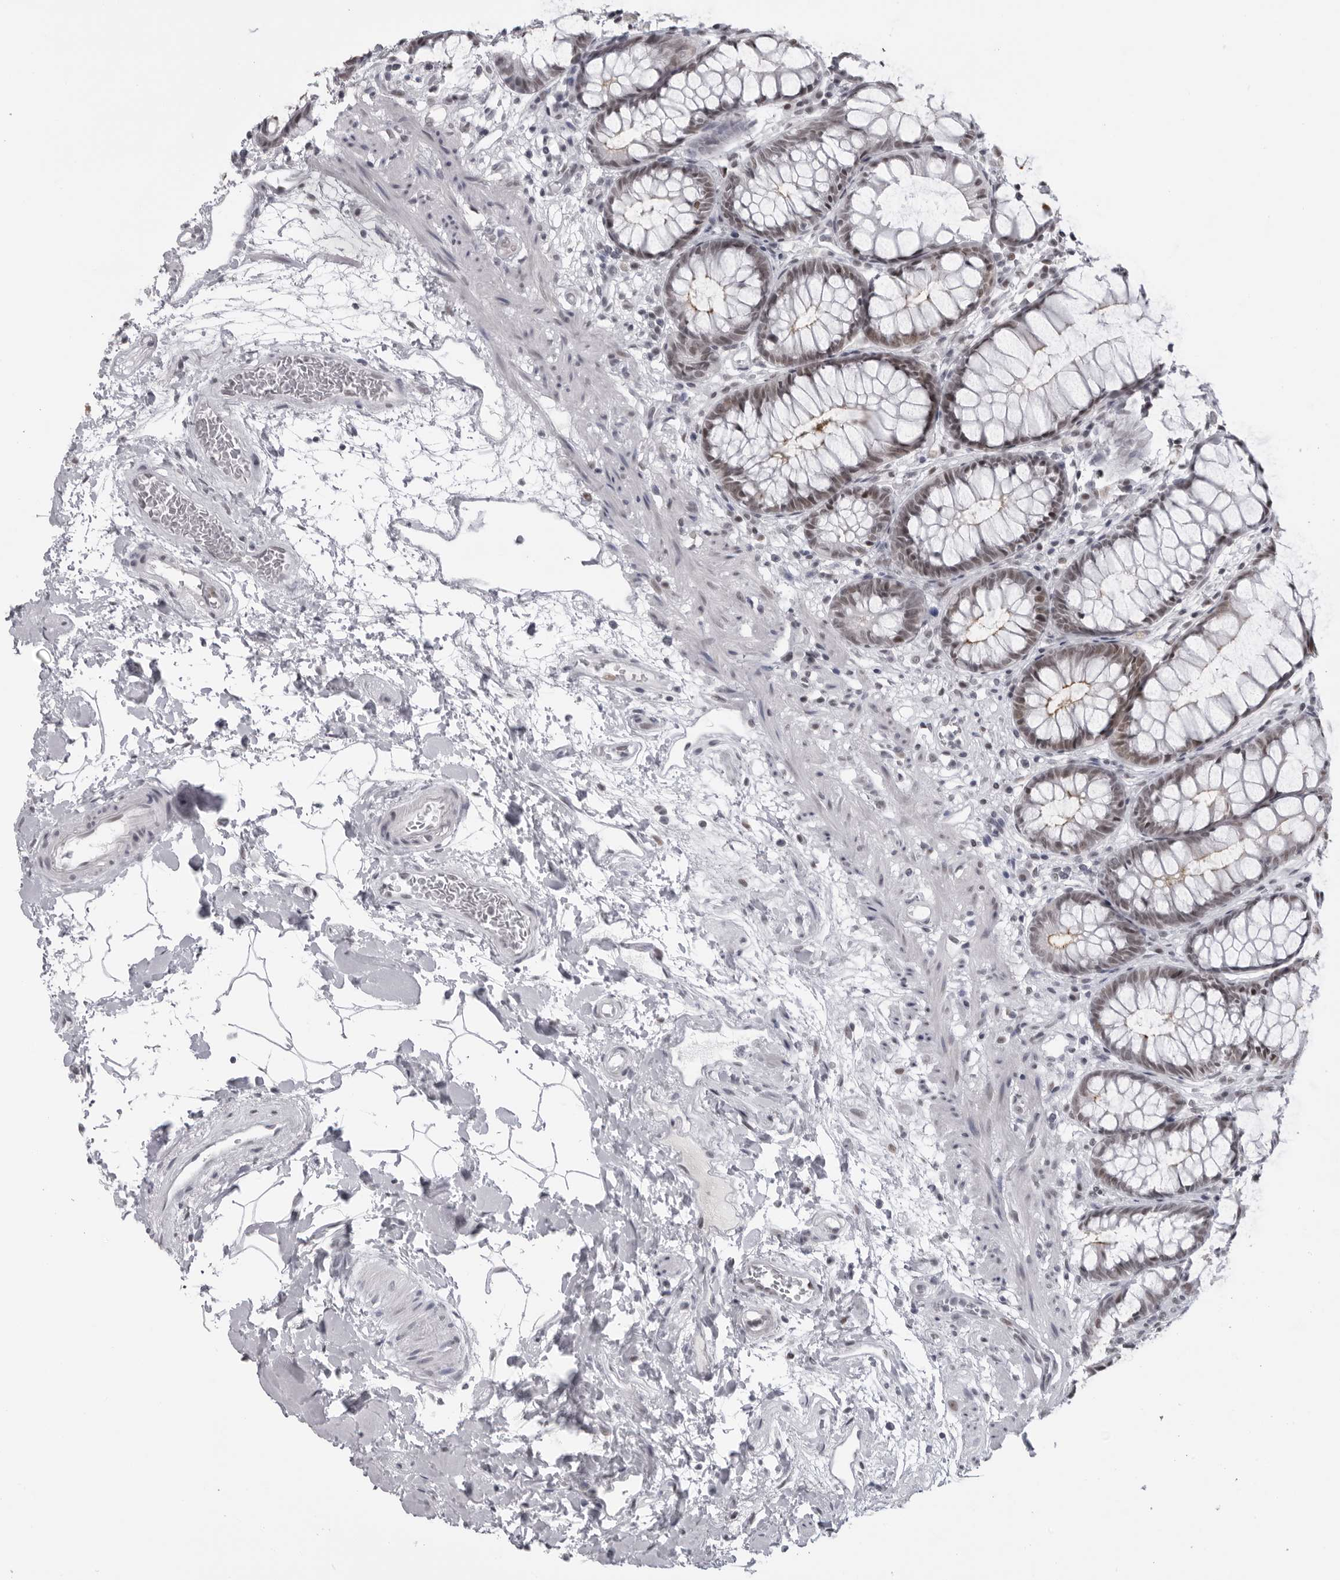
{"staining": {"intensity": "strong", "quantity": "25%-75%", "location": "cytoplasmic/membranous,nuclear"}, "tissue": "rectum", "cell_type": "Glandular cells", "image_type": "normal", "snomed": [{"axis": "morphology", "description": "Normal tissue, NOS"}, {"axis": "topography", "description": "Rectum"}], "caption": "High-power microscopy captured an immunohistochemistry micrograph of unremarkable rectum, revealing strong cytoplasmic/membranous,nuclear expression in about 25%-75% of glandular cells. Nuclei are stained in blue.", "gene": "ESPN", "patient": {"sex": "male", "age": 64}}